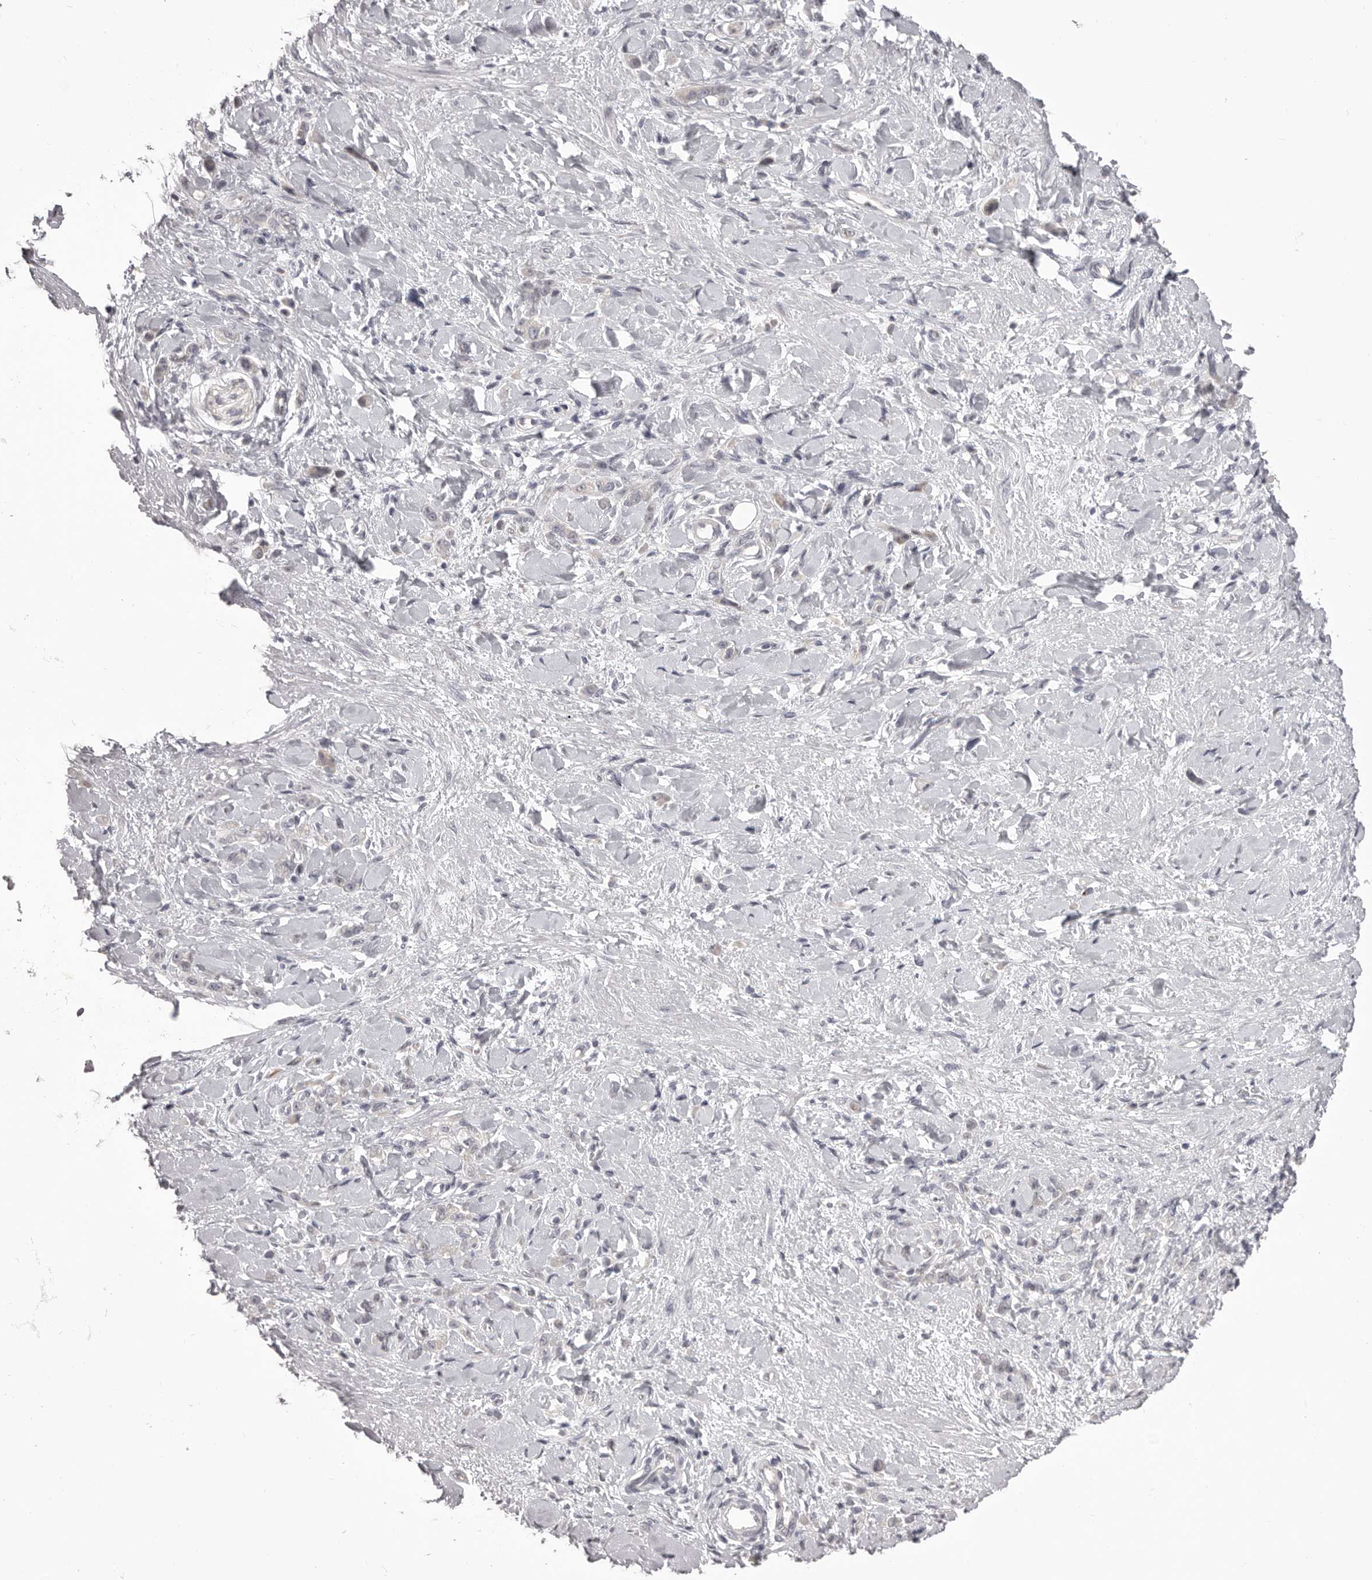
{"staining": {"intensity": "negative", "quantity": "none", "location": "none"}, "tissue": "stomach cancer", "cell_type": "Tumor cells", "image_type": "cancer", "snomed": [{"axis": "morphology", "description": "Normal tissue, NOS"}, {"axis": "morphology", "description": "Adenocarcinoma, NOS"}, {"axis": "topography", "description": "Stomach"}], "caption": "Protein analysis of stomach adenocarcinoma reveals no significant staining in tumor cells. (Stains: DAB (3,3'-diaminobenzidine) immunohistochemistry (IHC) with hematoxylin counter stain, Microscopy: brightfield microscopy at high magnification).", "gene": "OTUD3", "patient": {"sex": "male", "age": 82}}